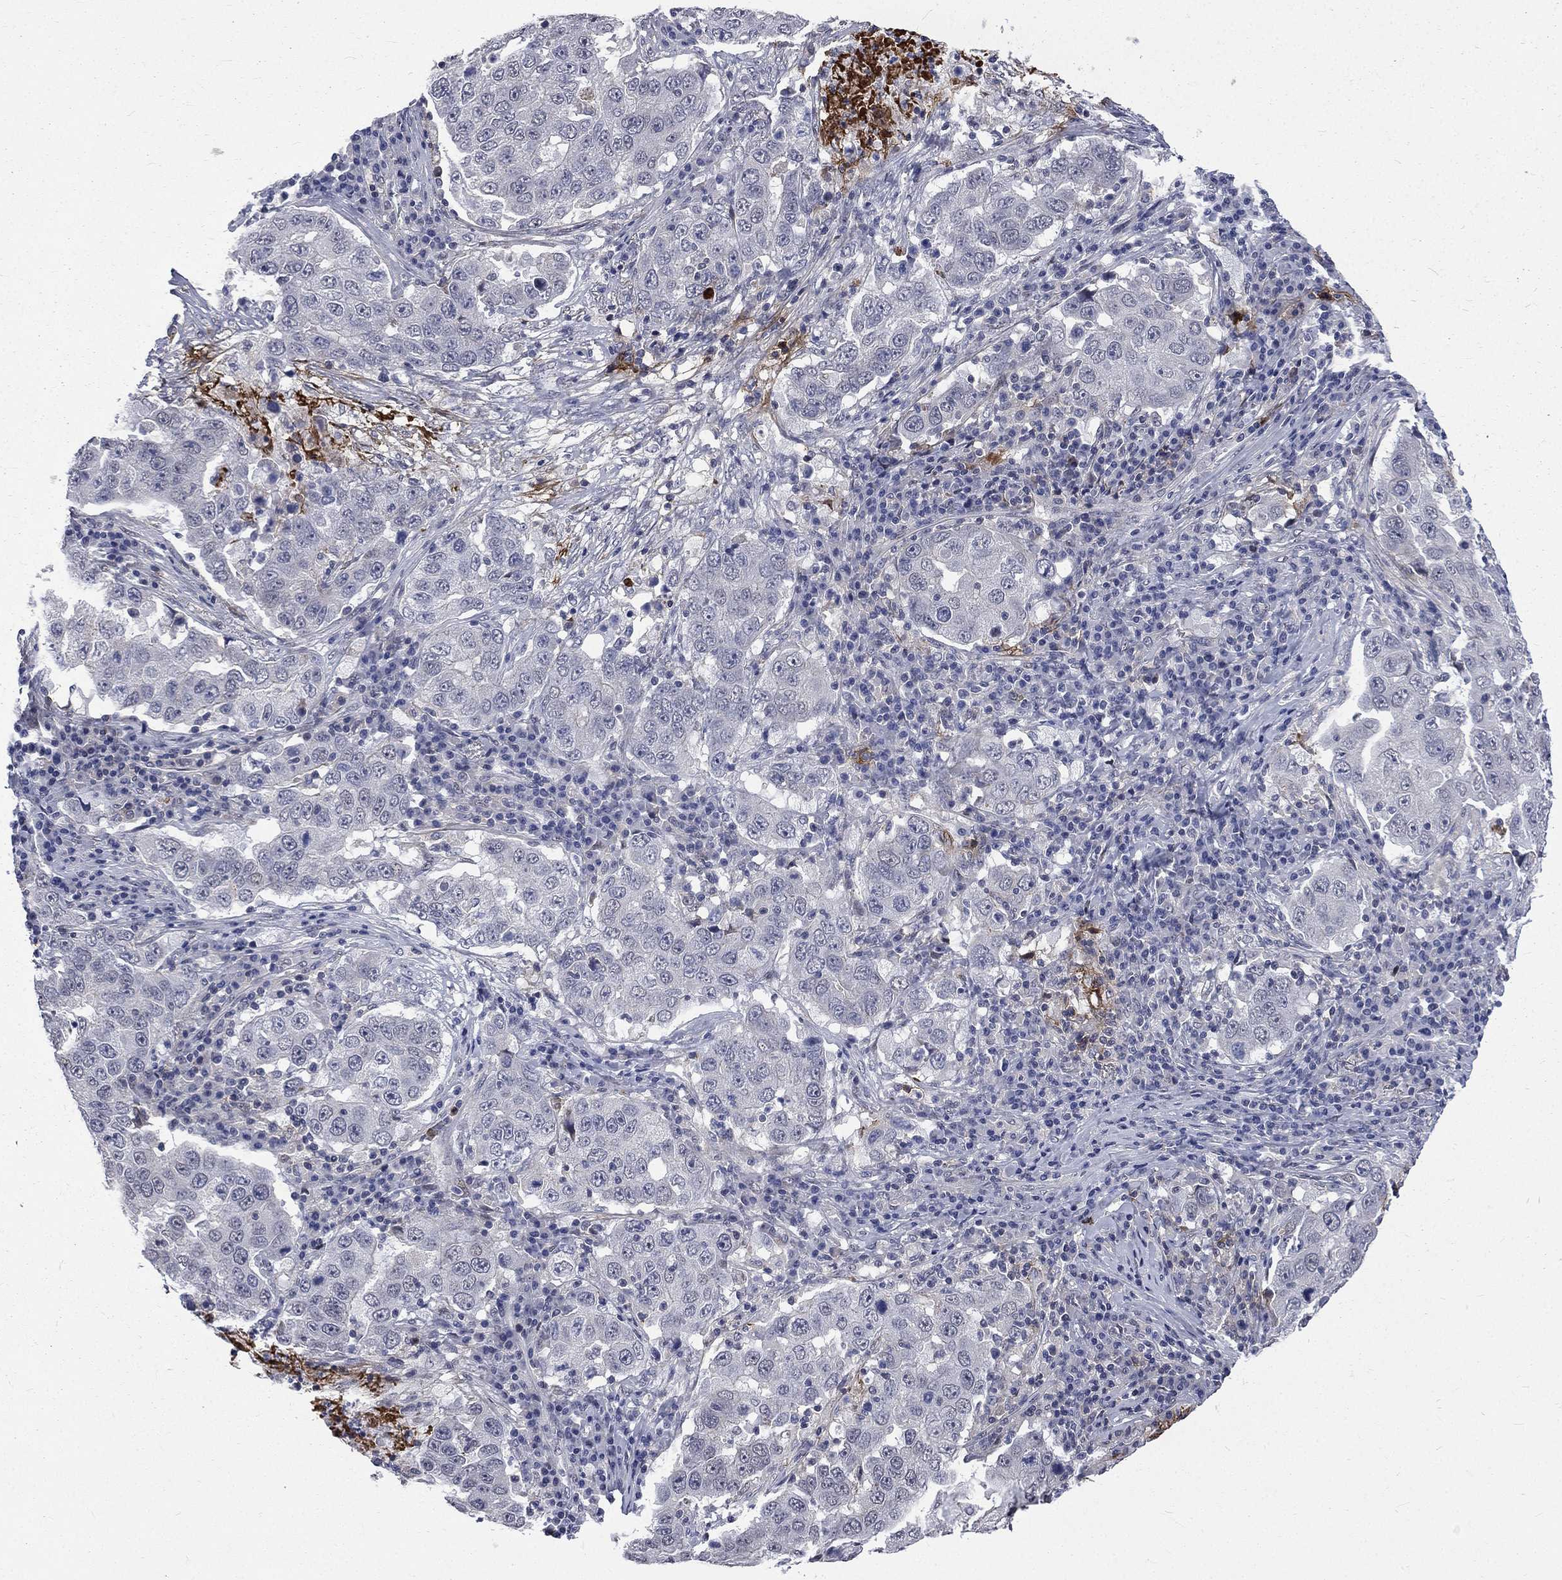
{"staining": {"intensity": "negative", "quantity": "none", "location": "none"}, "tissue": "lung cancer", "cell_type": "Tumor cells", "image_type": "cancer", "snomed": [{"axis": "morphology", "description": "Adenocarcinoma, NOS"}, {"axis": "topography", "description": "Lung"}], "caption": "This is an immunohistochemistry (IHC) micrograph of human lung cancer. There is no positivity in tumor cells.", "gene": "FGG", "patient": {"sex": "male", "age": 73}}